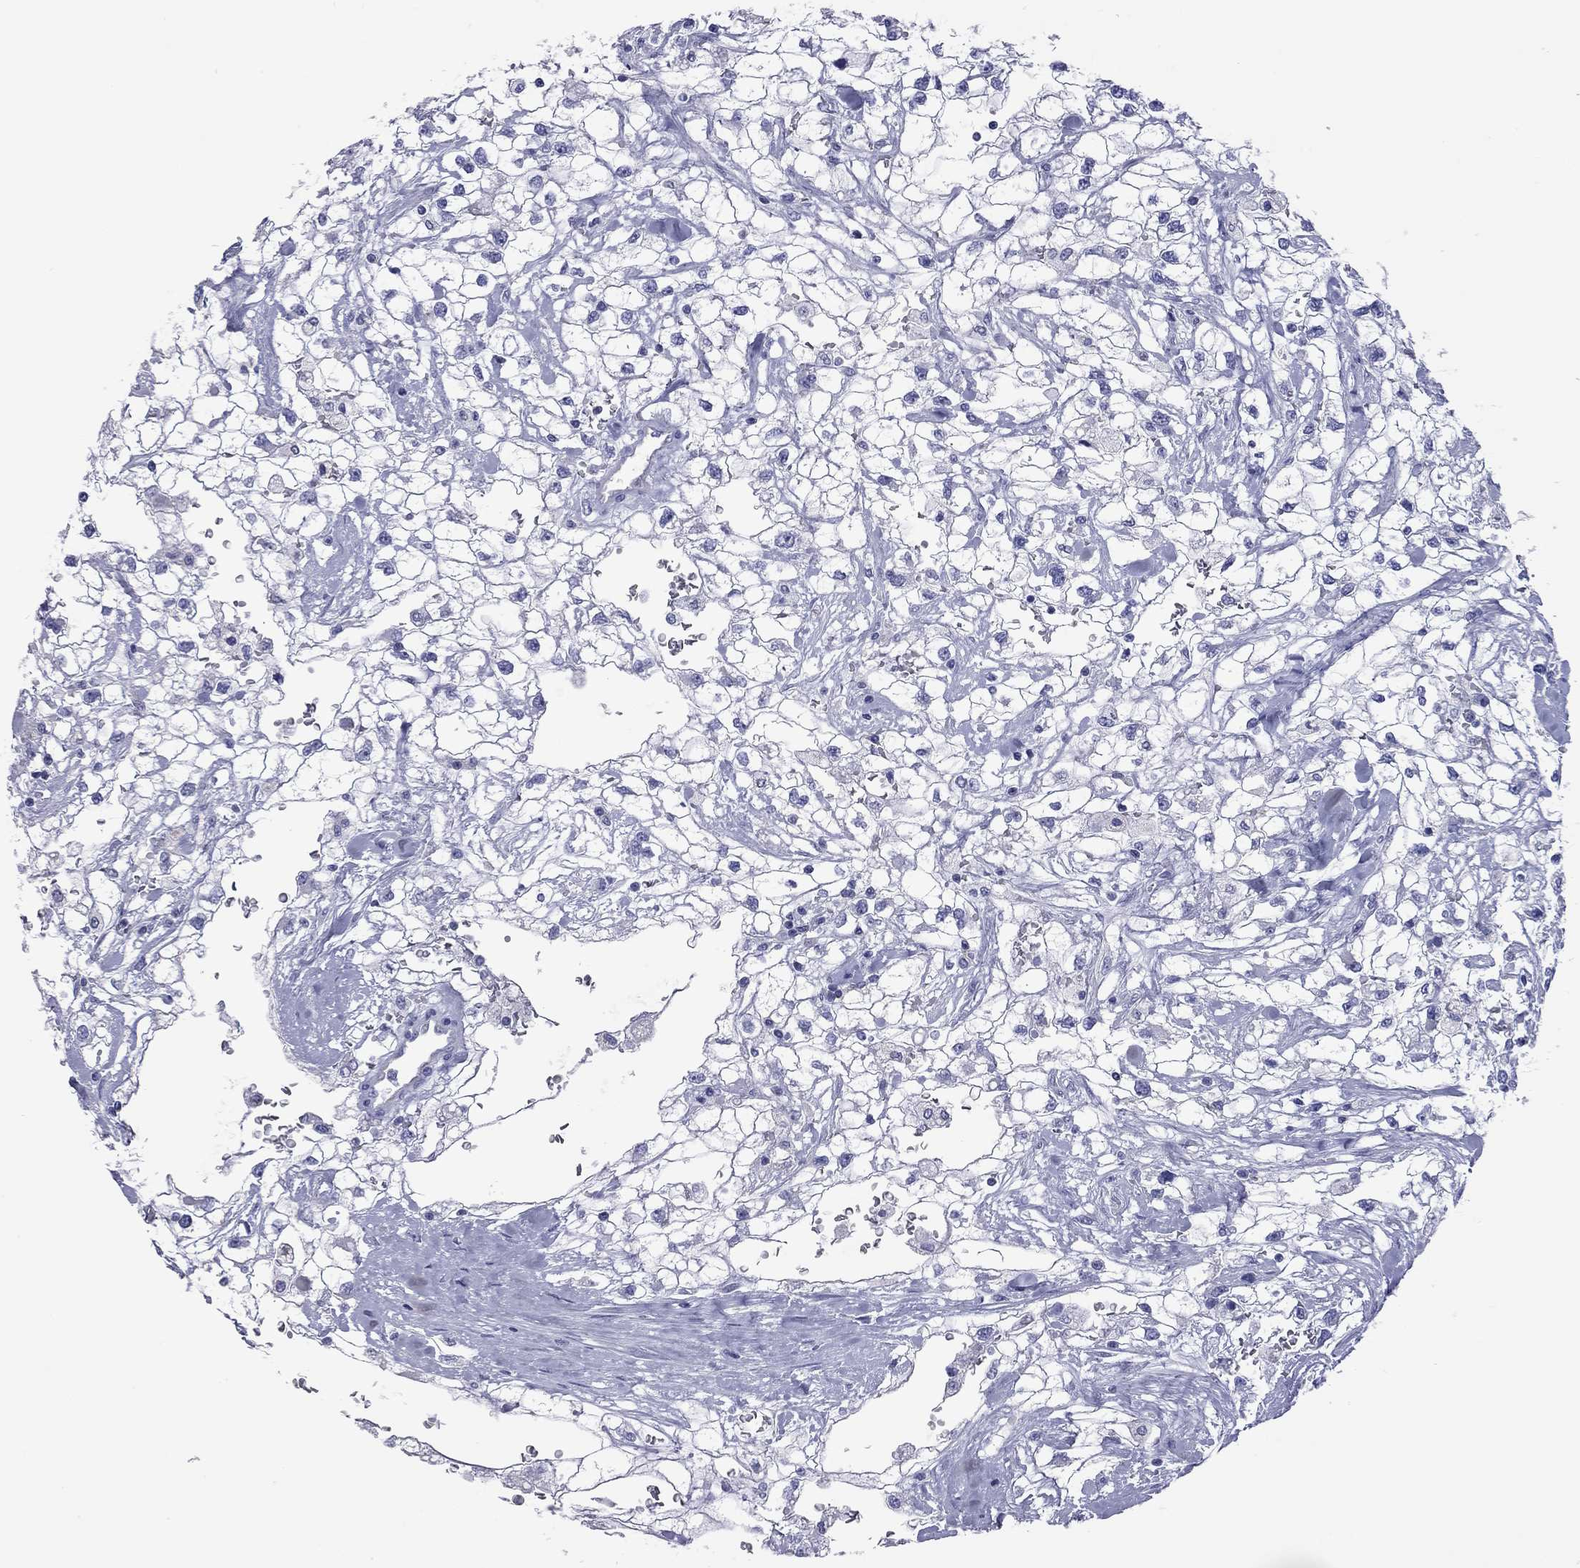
{"staining": {"intensity": "negative", "quantity": "none", "location": "none"}, "tissue": "renal cancer", "cell_type": "Tumor cells", "image_type": "cancer", "snomed": [{"axis": "morphology", "description": "Adenocarcinoma, NOS"}, {"axis": "topography", "description": "Kidney"}], "caption": "Renal cancer stained for a protein using immunohistochemistry (IHC) demonstrates no staining tumor cells.", "gene": "VSIG10", "patient": {"sex": "male", "age": 59}}